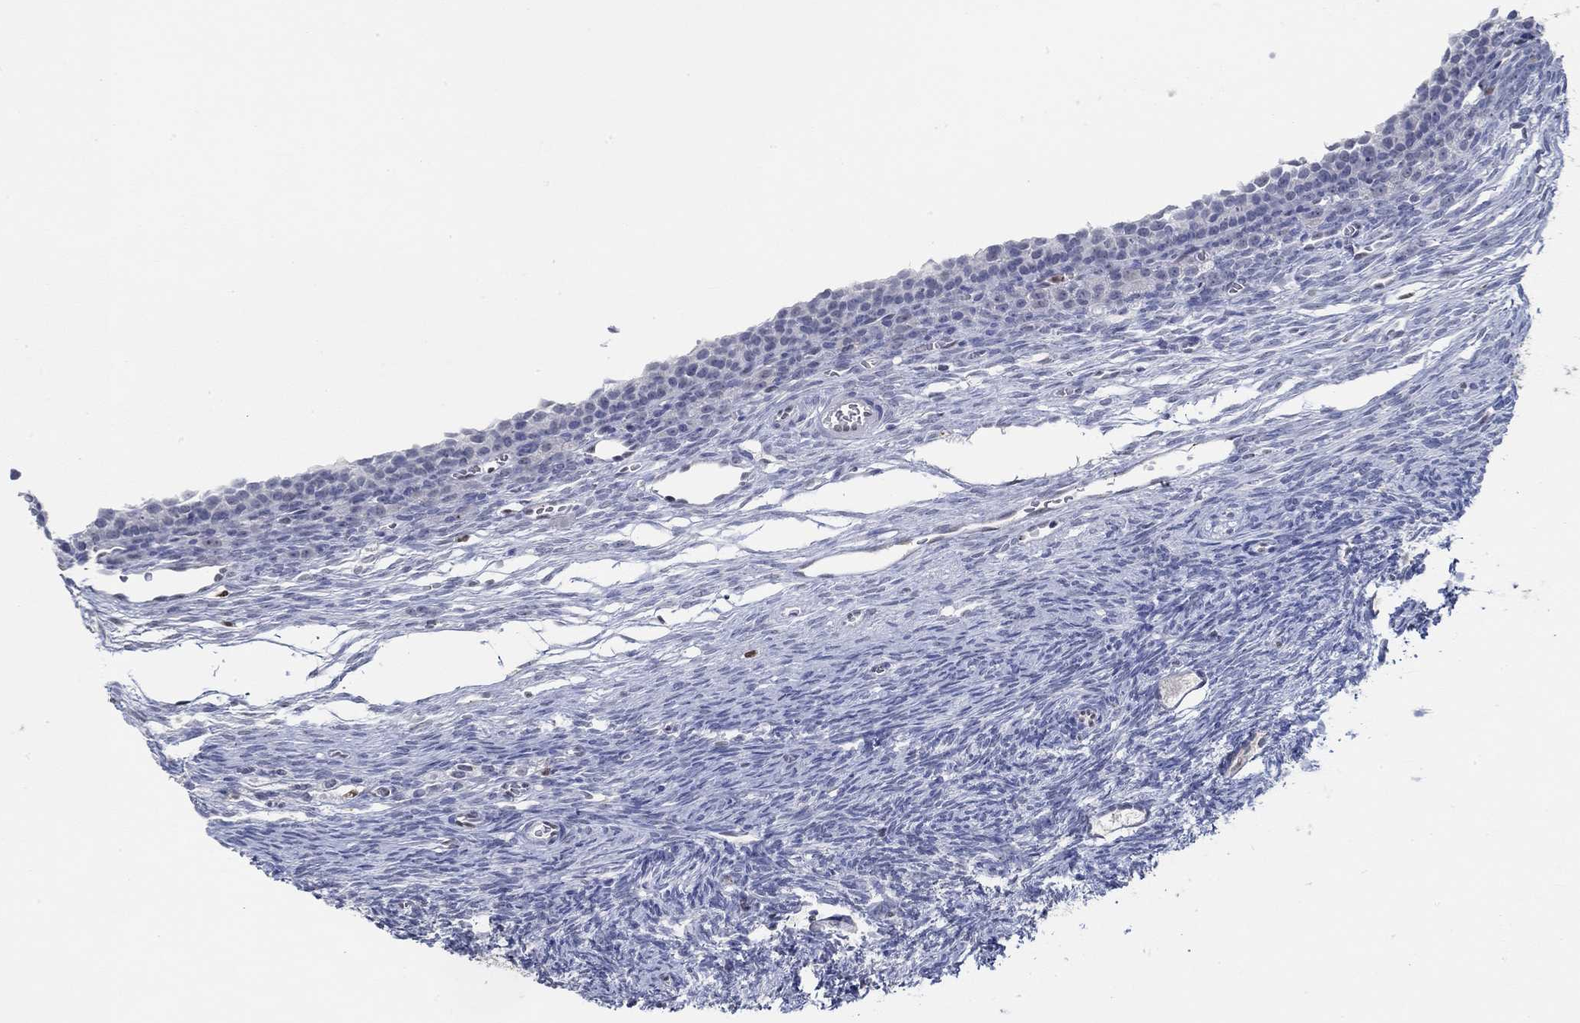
{"staining": {"intensity": "negative", "quantity": "none", "location": "none"}, "tissue": "ovary", "cell_type": "Follicle cells", "image_type": "normal", "snomed": [{"axis": "morphology", "description": "Normal tissue, NOS"}, {"axis": "topography", "description": "Ovary"}], "caption": "This histopathology image is of unremarkable ovary stained with IHC to label a protein in brown with the nuclei are counter-stained blue. There is no staining in follicle cells. (DAB (3,3'-diaminobenzidine) immunohistochemistry, high magnification).", "gene": "GATA2", "patient": {"sex": "female", "age": 27}}